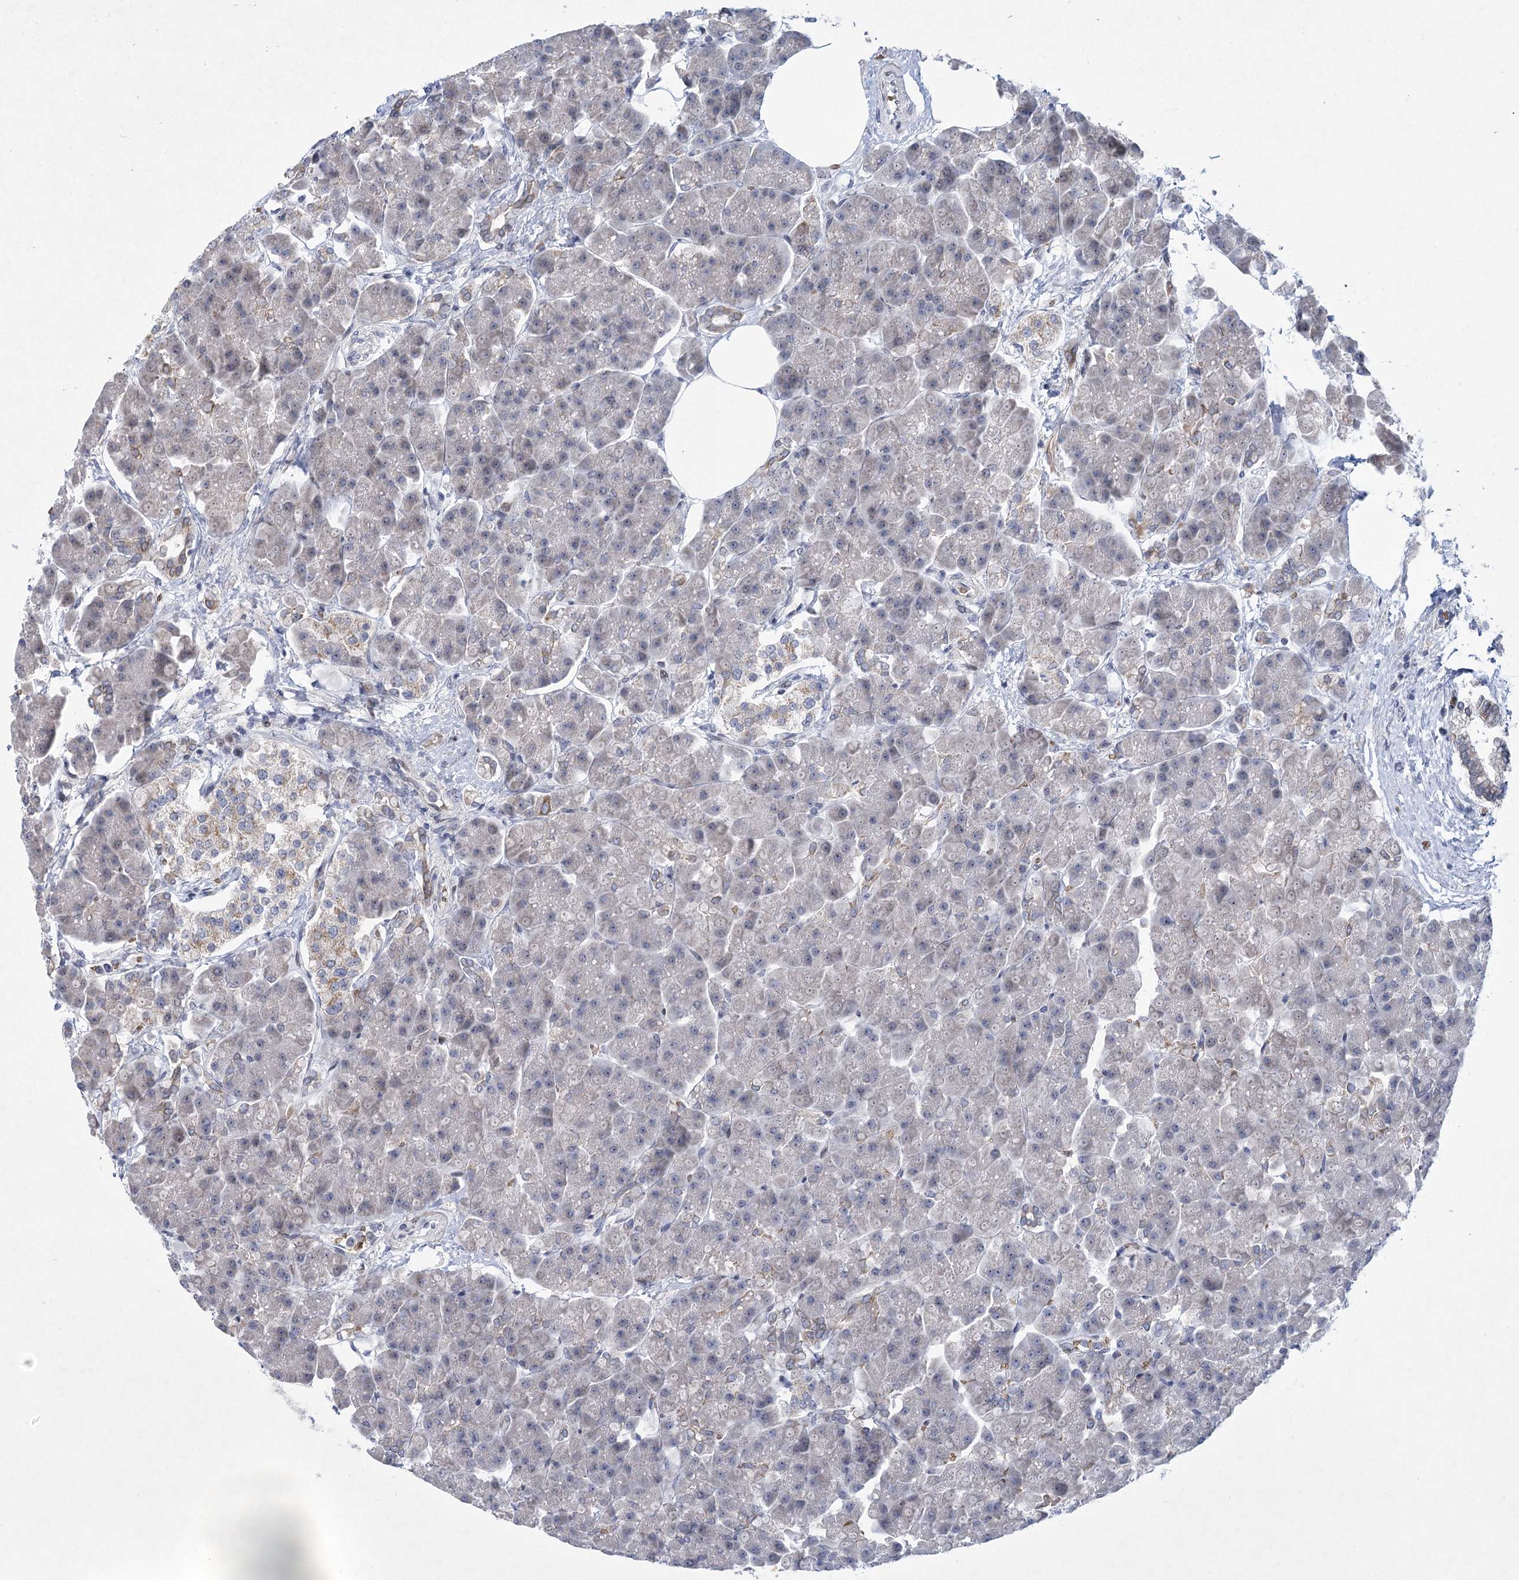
{"staining": {"intensity": "negative", "quantity": "none", "location": "none"}, "tissue": "pancreas", "cell_type": "Exocrine glandular cells", "image_type": "normal", "snomed": [{"axis": "morphology", "description": "Normal tissue, NOS"}, {"axis": "topography", "description": "Pancreas"}], "caption": "Immunohistochemistry (IHC) histopathology image of normal pancreas: human pancreas stained with DAB (3,3'-diaminobenzidine) exhibits no significant protein positivity in exocrine glandular cells. (Stains: DAB IHC with hematoxylin counter stain, Microscopy: brightfield microscopy at high magnification).", "gene": "NSMCE4A", "patient": {"sex": "female", "age": 70}}